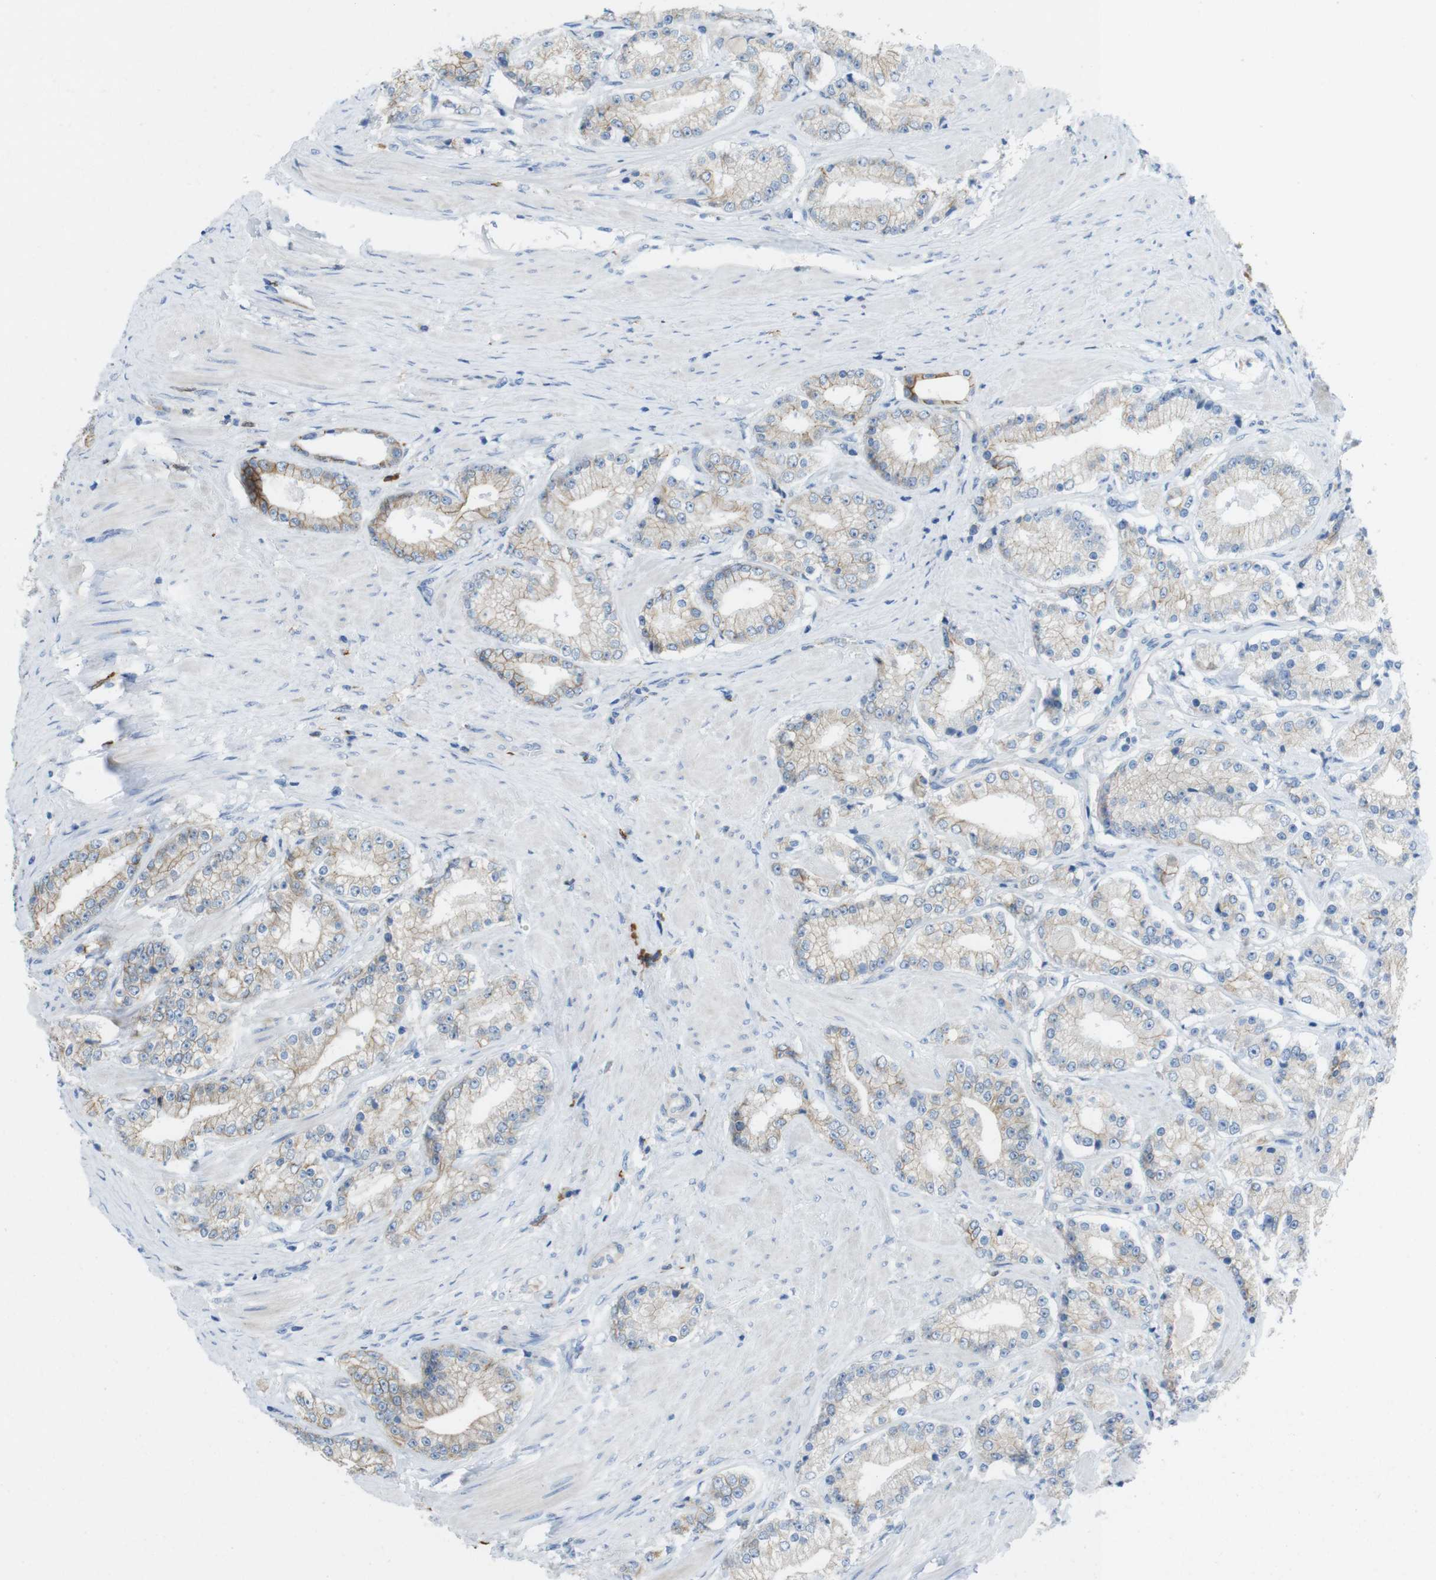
{"staining": {"intensity": "moderate", "quantity": "<25%", "location": "cytoplasmic/membranous"}, "tissue": "prostate cancer", "cell_type": "Tumor cells", "image_type": "cancer", "snomed": [{"axis": "morphology", "description": "Adenocarcinoma, Low grade"}, {"axis": "topography", "description": "Prostate"}], "caption": "Brown immunohistochemical staining in human prostate cancer (adenocarcinoma (low-grade)) displays moderate cytoplasmic/membranous positivity in about <25% of tumor cells. The protein of interest is stained brown, and the nuclei are stained in blue (DAB (3,3'-diaminobenzidine) IHC with brightfield microscopy, high magnification).", "gene": "CLMN", "patient": {"sex": "male", "age": 63}}